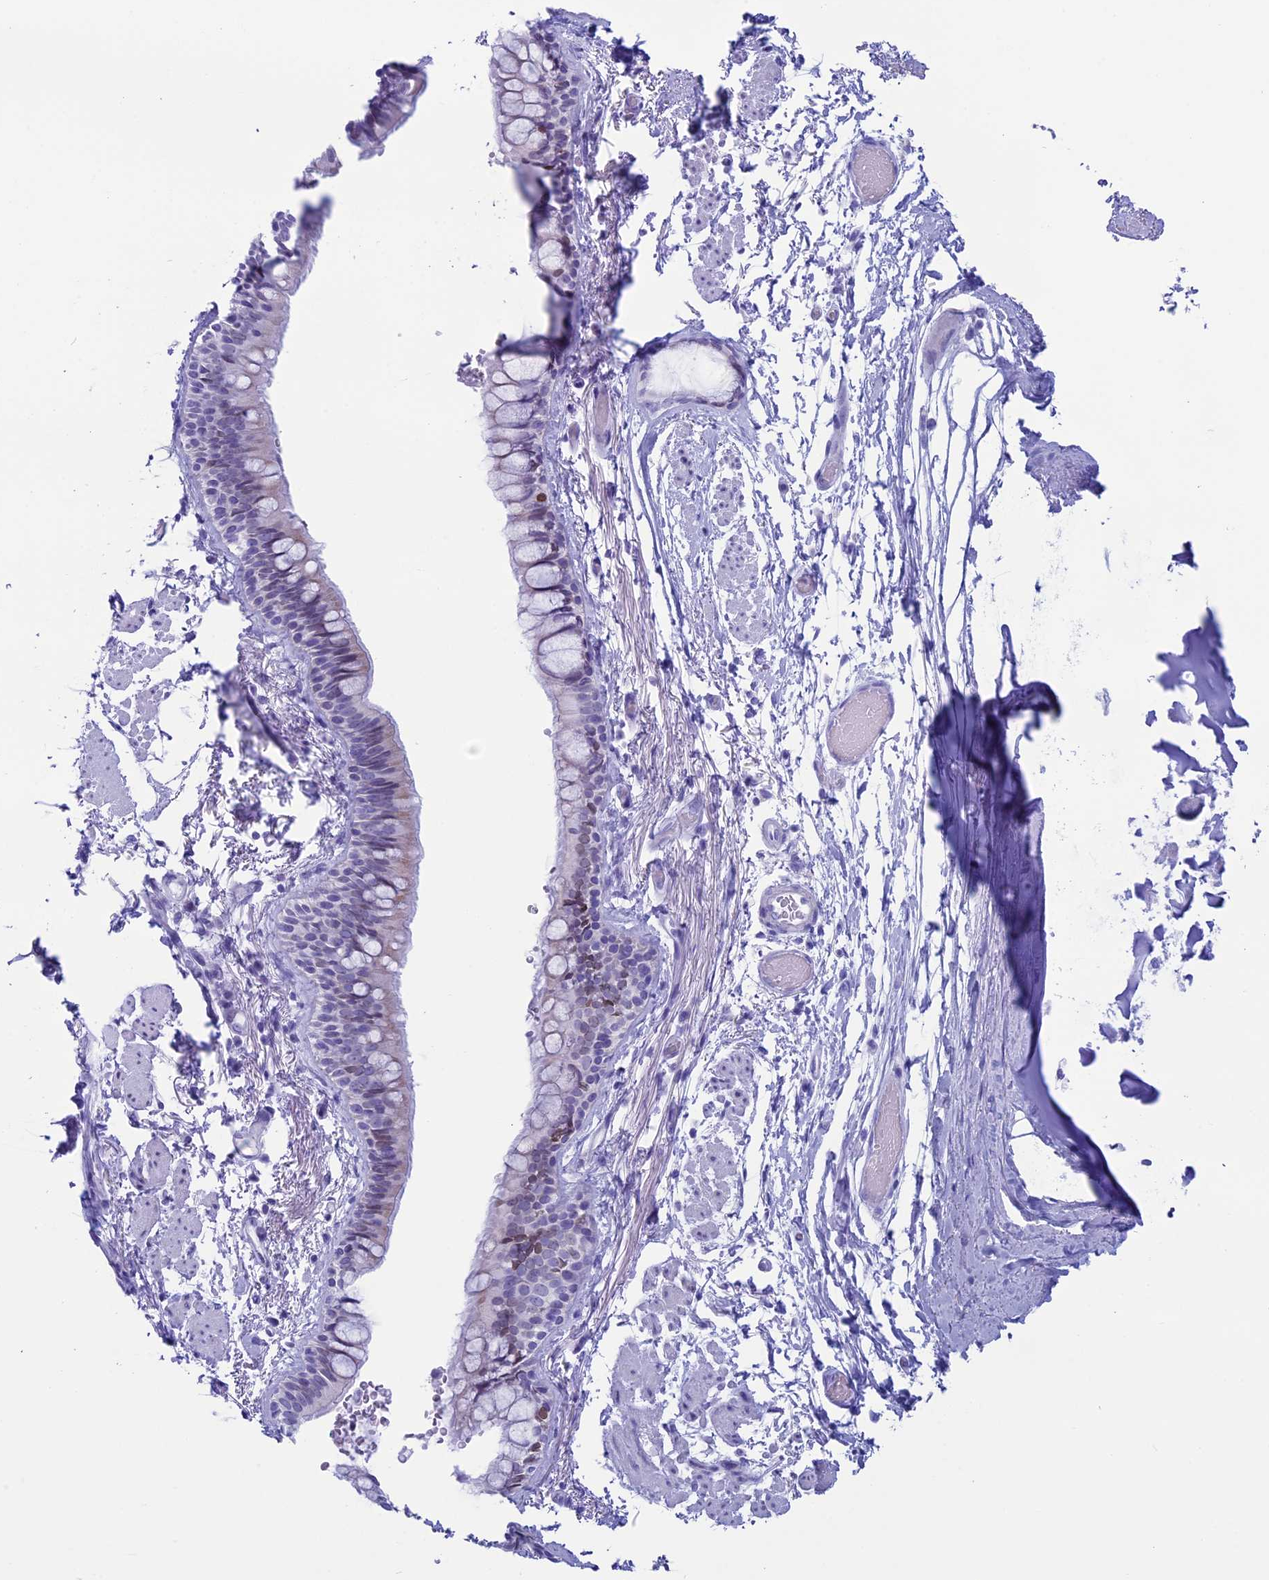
{"staining": {"intensity": "weak", "quantity": "<25%", "location": "nuclear"}, "tissue": "bronchus", "cell_type": "Respiratory epithelial cells", "image_type": "normal", "snomed": [{"axis": "morphology", "description": "Normal tissue, NOS"}, {"axis": "topography", "description": "Cartilage tissue"}], "caption": "Immunohistochemical staining of benign bronchus reveals no significant staining in respiratory epithelial cells.", "gene": "FAM169A", "patient": {"sex": "male", "age": 63}}